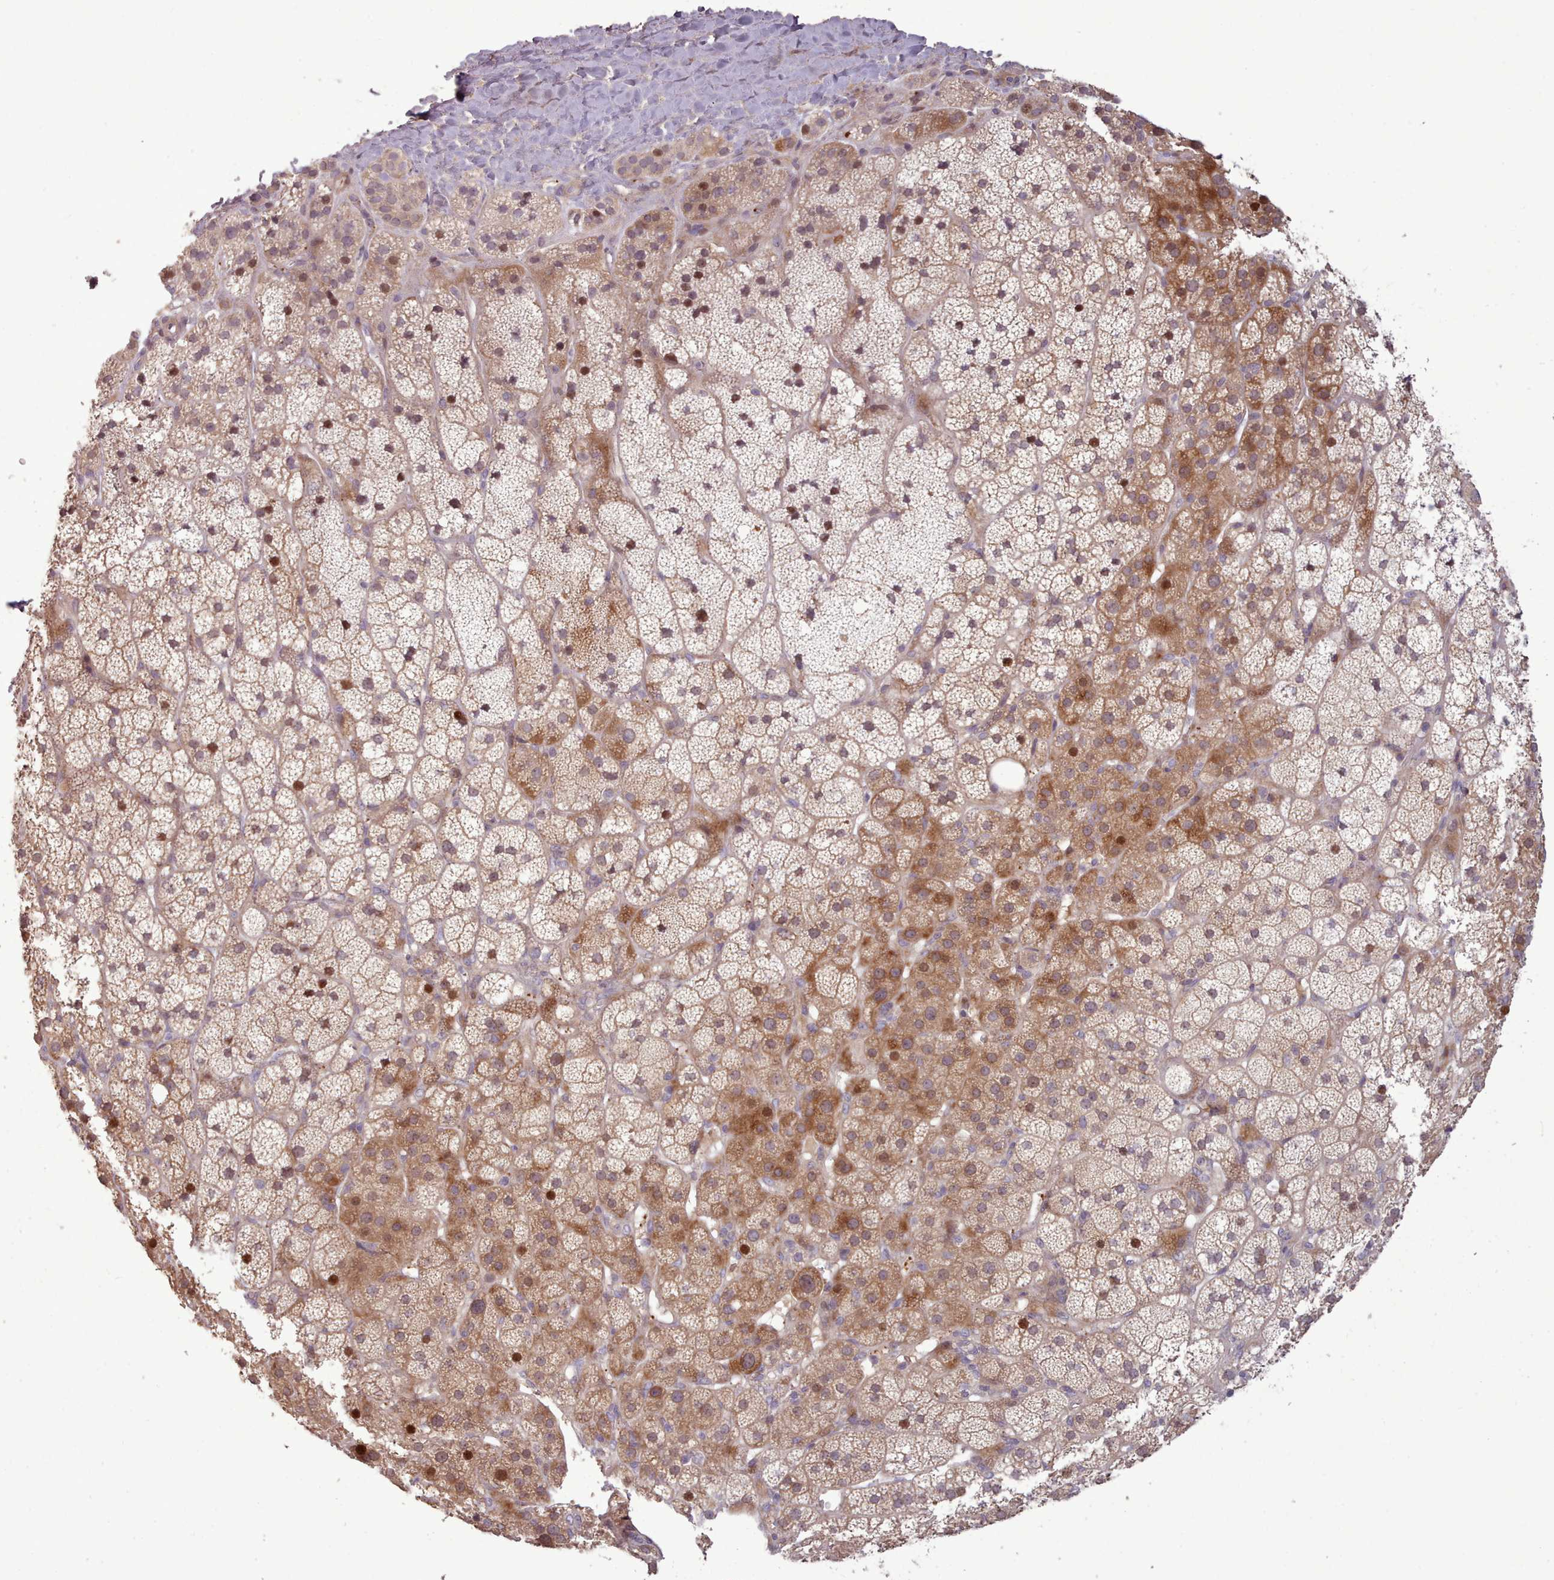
{"staining": {"intensity": "moderate", "quantity": "25%-75%", "location": "cytoplasmic/membranous,nuclear"}, "tissue": "adrenal gland", "cell_type": "Glandular cells", "image_type": "normal", "snomed": [{"axis": "morphology", "description": "Normal tissue, NOS"}, {"axis": "topography", "description": "Adrenal gland"}], "caption": "A brown stain labels moderate cytoplasmic/membranous,nuclear positivity of a protein in glandular cells of unremarkable adrenal gland. (Brightfield microscopy of DAB IHC at high magnification).", "gene": "LEFTY1", "patient": {"sex": "female", "age": 70}}